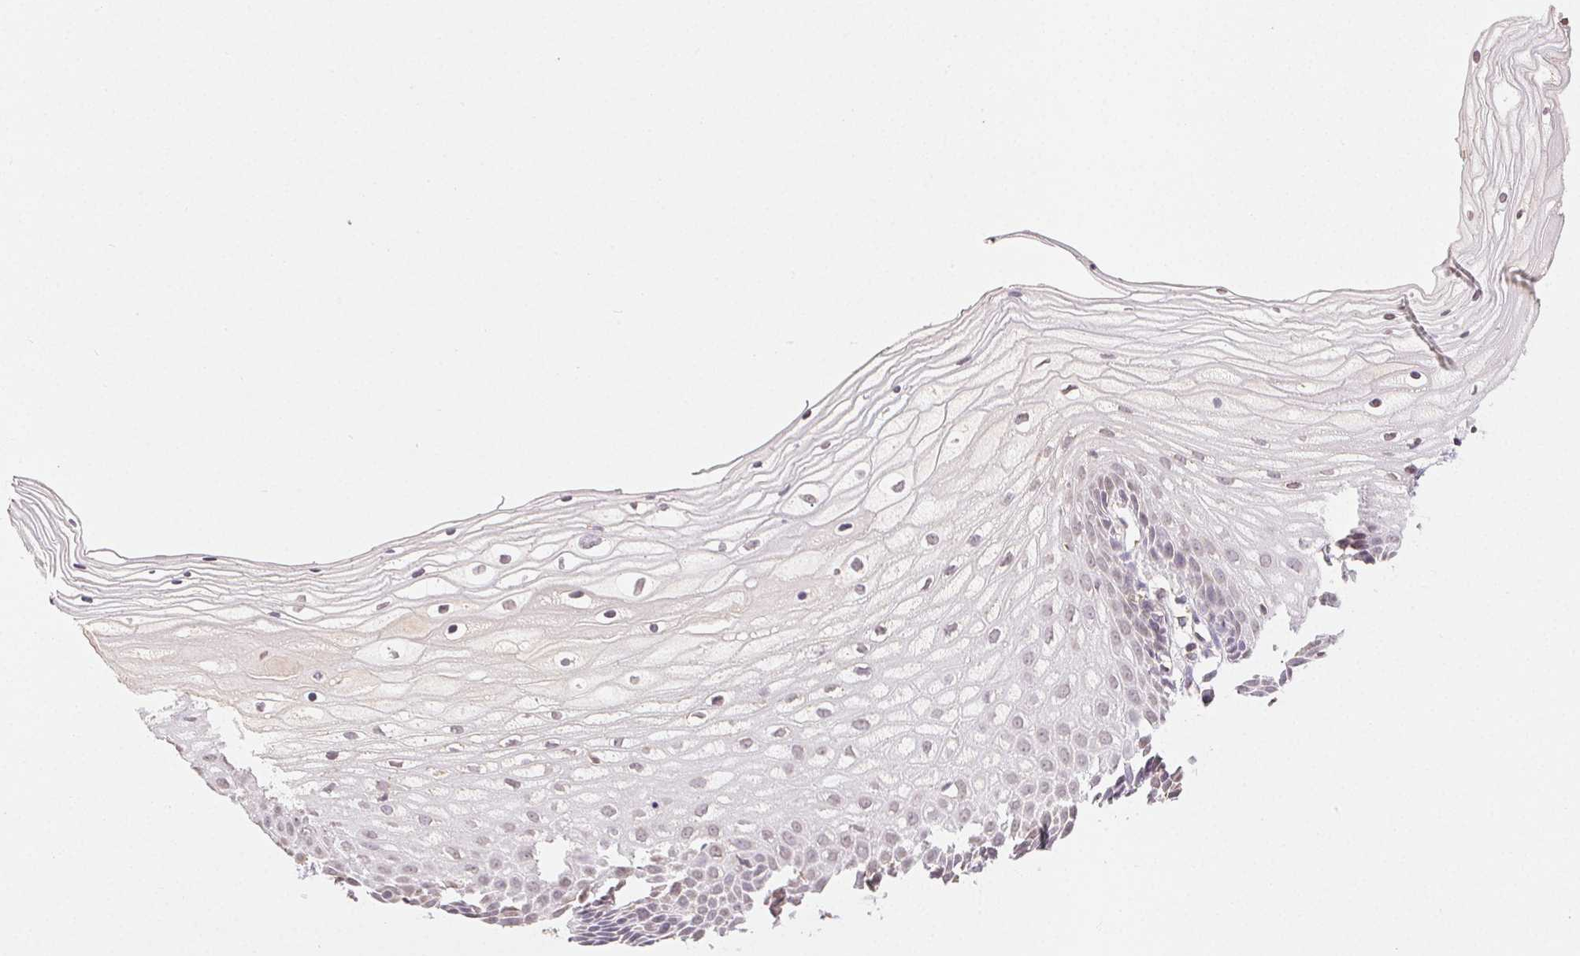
{"staining": {"intensity": "weak", "quantity": "<25%", "location": "cytoplasmic/membranous"}, "tissue": "cervix", "cell_type": "Glandular cells", "image_type": "normal", "snomed": [{"axis": "morphology", "description": "Normal tissue, NOS"}, {"axis": "topography", "description": "Cervix"}], "caption": "There is no significant expression in glandular cells of cervix. The staining is performed using DAB brown chromogen with nuclei counter-stained in using hematoxylin.", "gene": "CLASP1", "patient": {"sex": "female", "age": 36}}